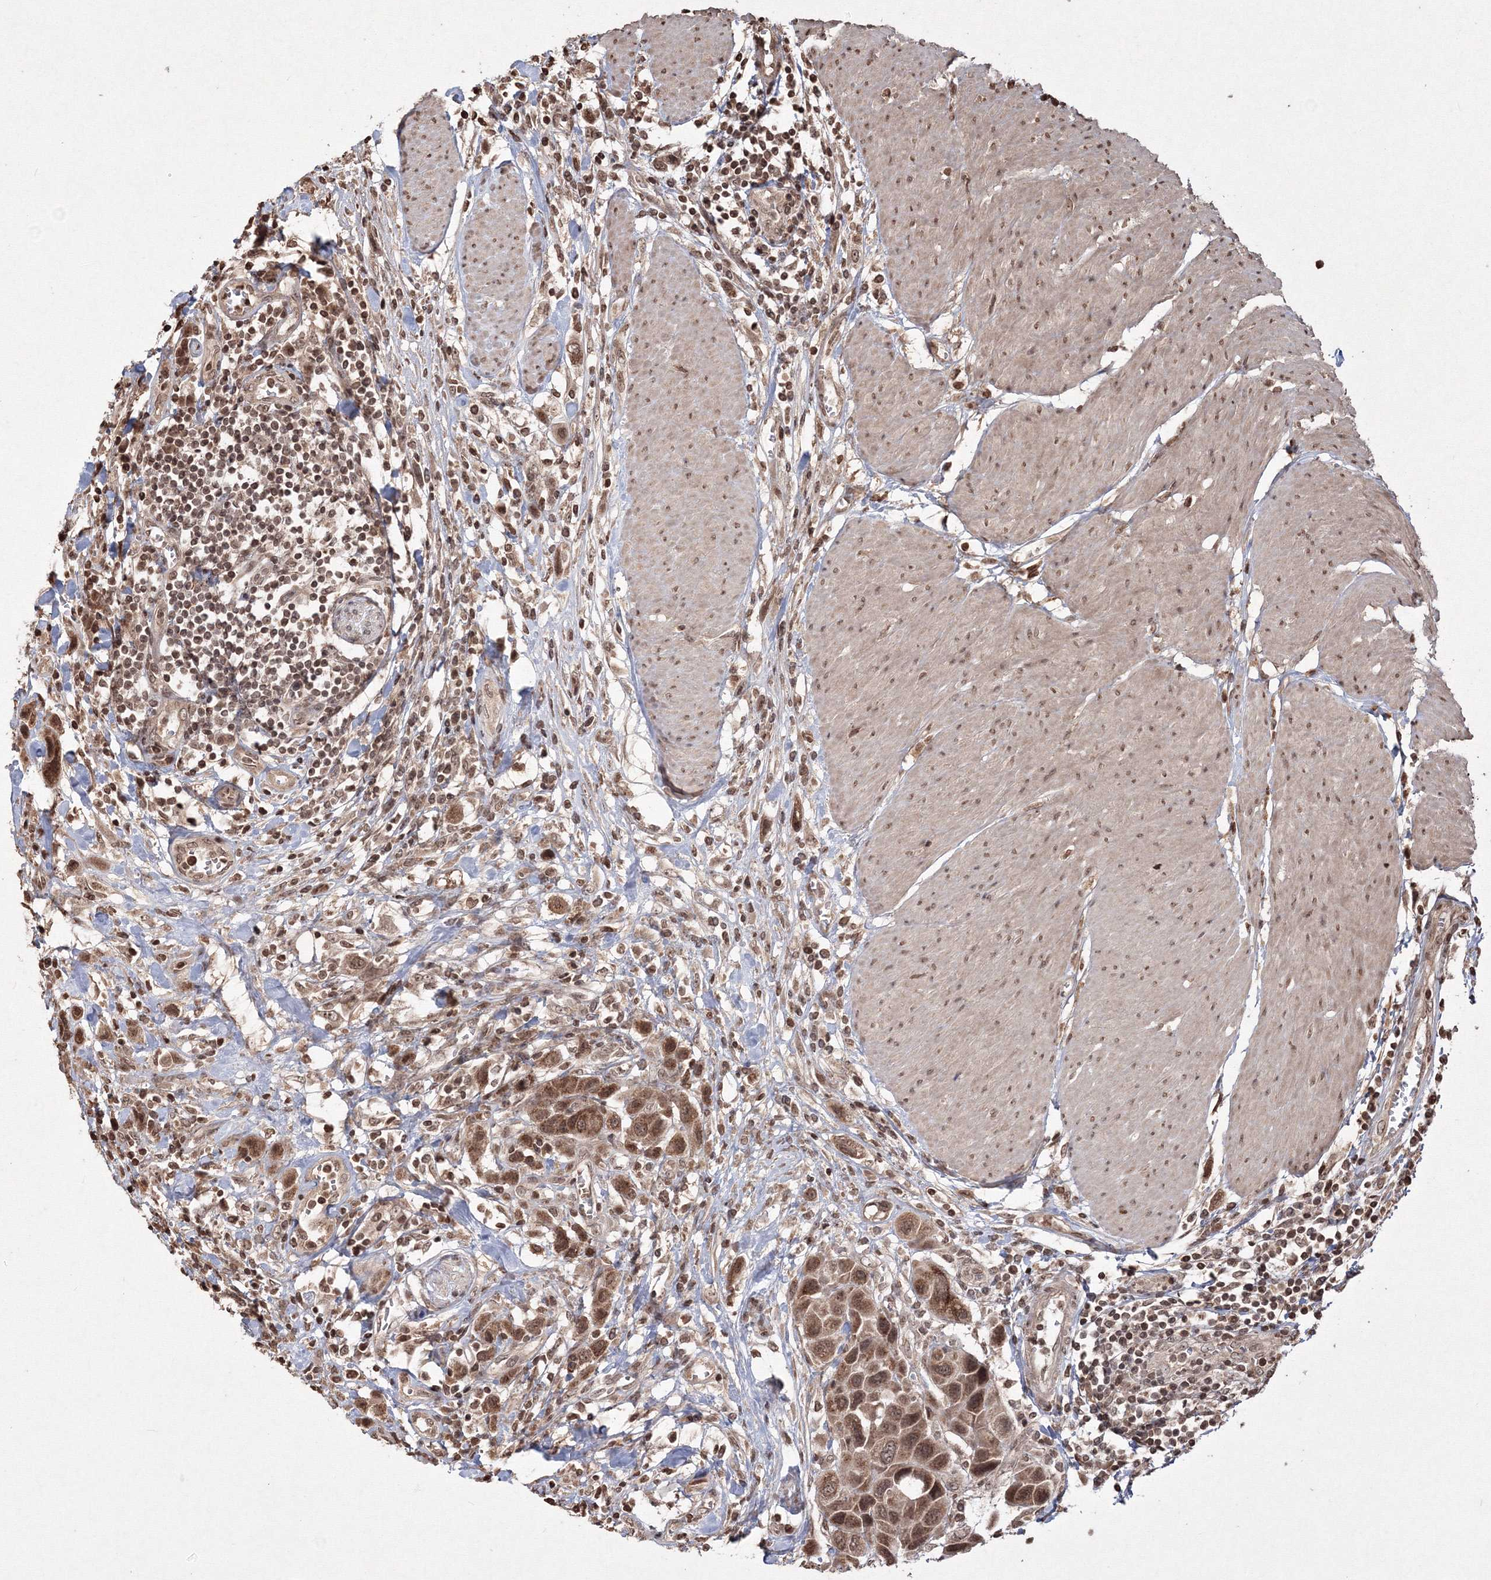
{"staining": {"intensity": "strong", "quantity": ">75%", "location": "nuclear"}, "tissue": "urothelial cancer", "cell_type": "Tumor cells", "image_type": "cancer", "snomed": [{"axis": "morphology", "description": "Urothelial carcinoma, High grade"}, {"axis": "topography", "description": "Urinary bladder"}], "caption": "Protein positivity by immunohistochemistry shows strong nuclear positivity in about >75% of tumor cells in urothelial cancer.", "gene": "PEX13", "patient": {"sex": "male", "age": 50}}